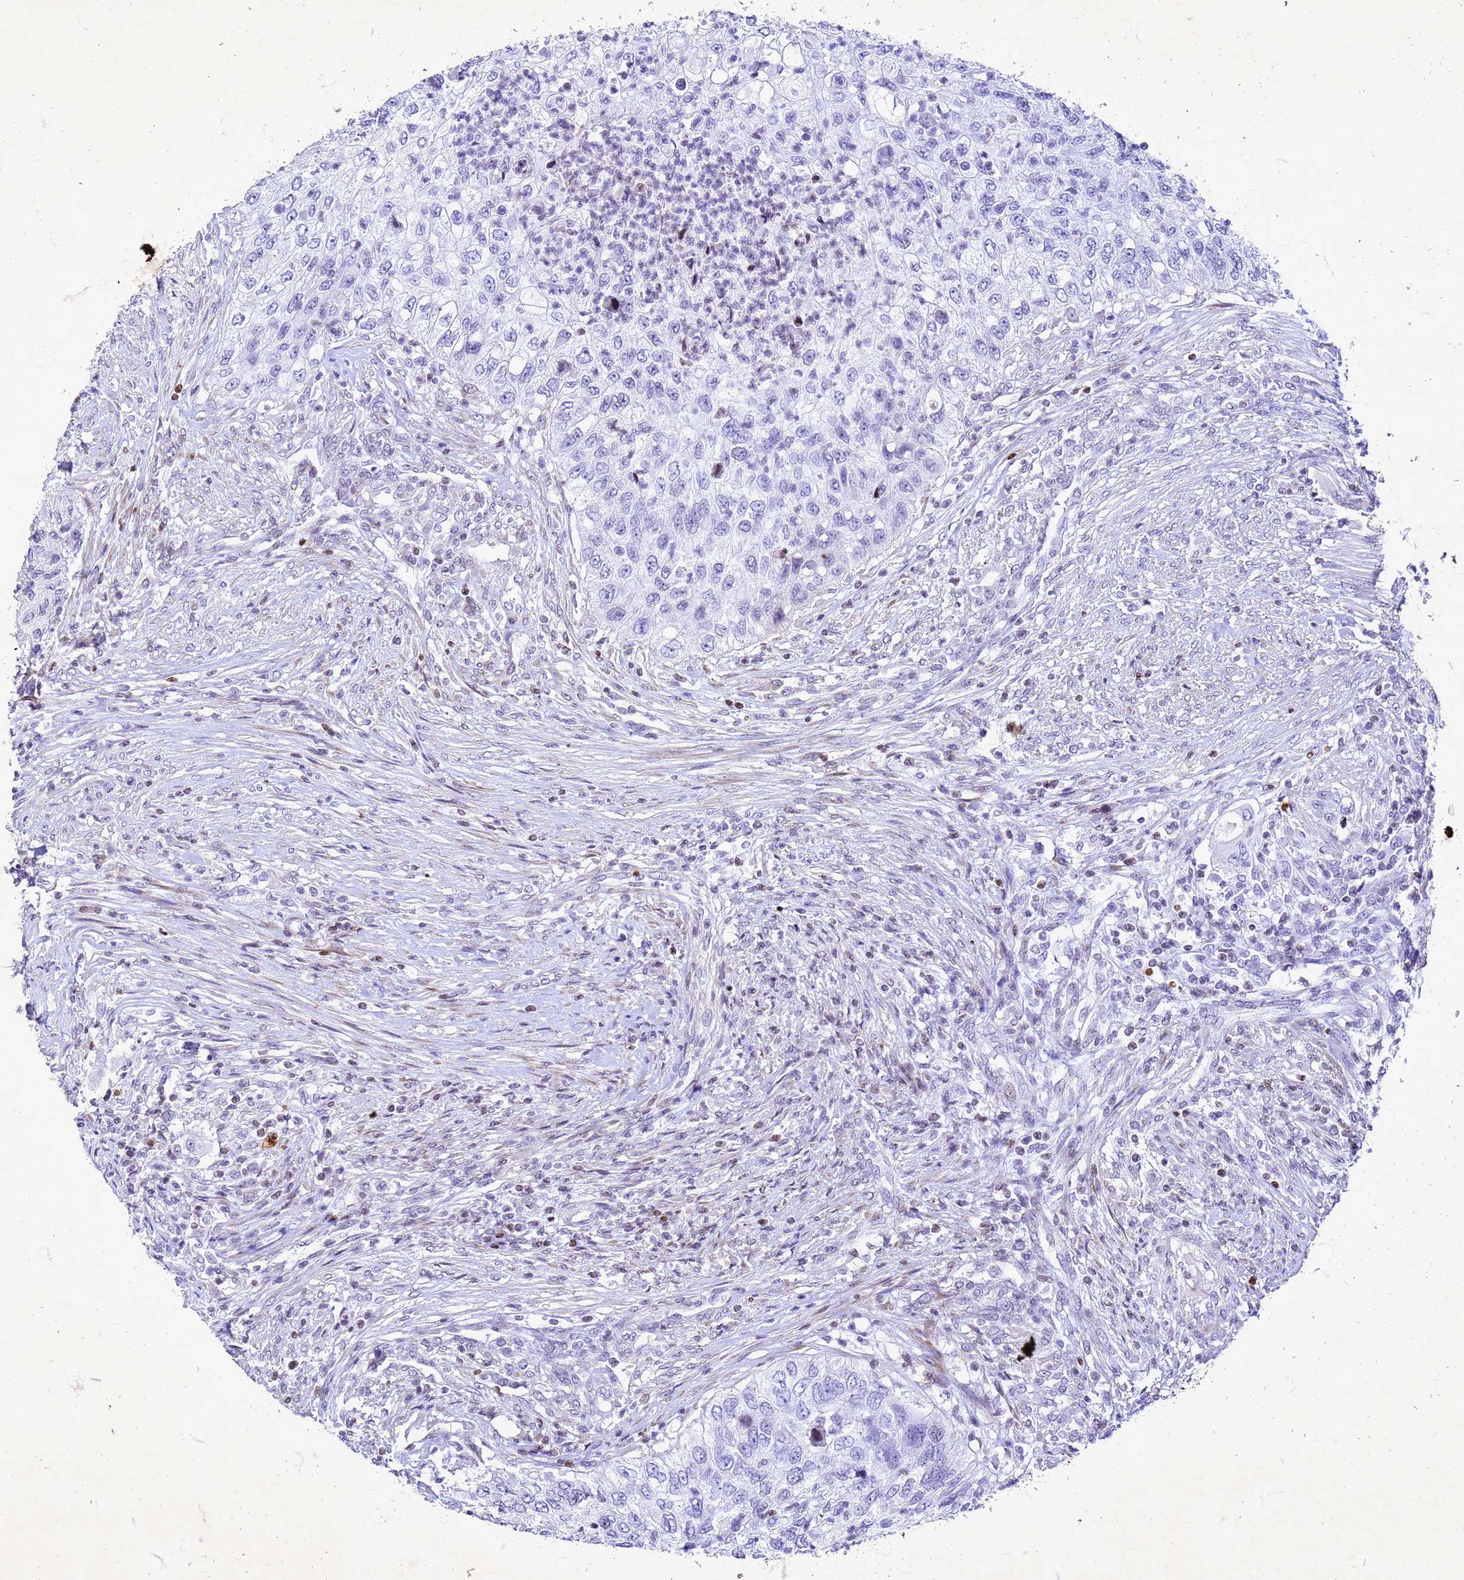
{"staining": {"intensity": "negative", "quantity": "none", "location": "none"}, "tissue": "urothelial cancer", "cell_type": "Tumor cells", "image_type": "cancer", "snomed": [{"axis": "morphology", "description": "Urothelial carcinoma, High grade"}, {"axis": "topography", "description": "Urinary bladder"}], "caption": "IHC micrograph of neoplastic tissue: urothelial cancer stained with DAB displays no significant protein expression in tumor cells. Brightfield microscopy of immunohistochemistry stained with DAB (3,3'-diaminobenzidine) (brown) and hematoxylin (blue), captured at high magnification.", "gene": "COPS9", "patient": {"sex": "female", "age": 60}}